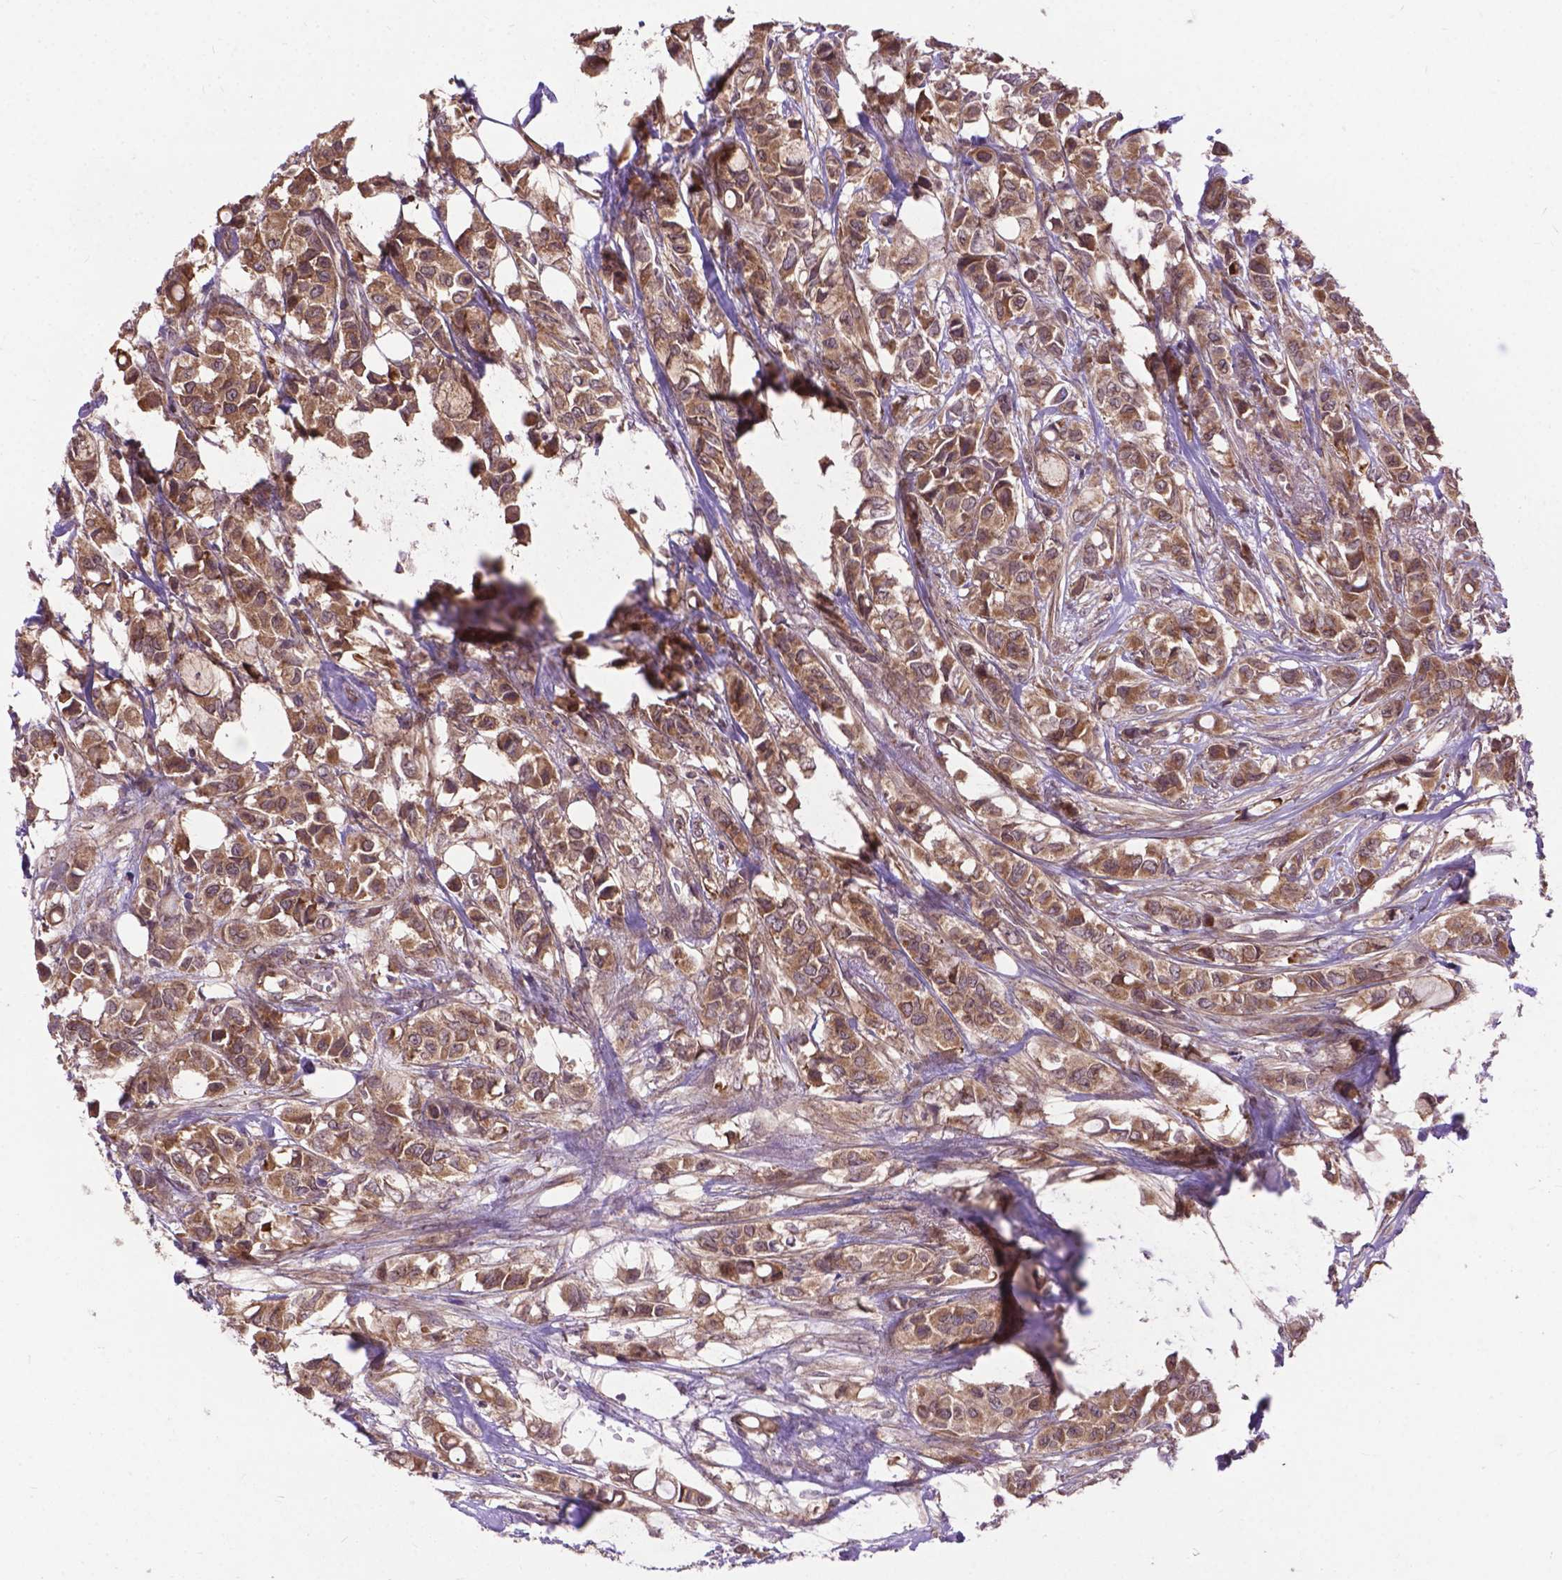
{"staining": {"intensity": "moderate", "quantity": ">75%", "location": "cytoplasmic/membranous"}, "tissue": "breast cancer", "cell_type": "Tumor cells", "image_type": "cancer", "snomed": [{"axis": "morphology", "description": "Duct carcinoma"}, {"axis": "topography", "description": "Breast"}], "caption": "Breast cancer was stained to show a protein in brown. There is medium levels of moderate cytoplasmic/membranous staining in approximately >75% of tumor cells.", "gene": "ZNF616", "patient": {"sex": "female", "age": 85}}